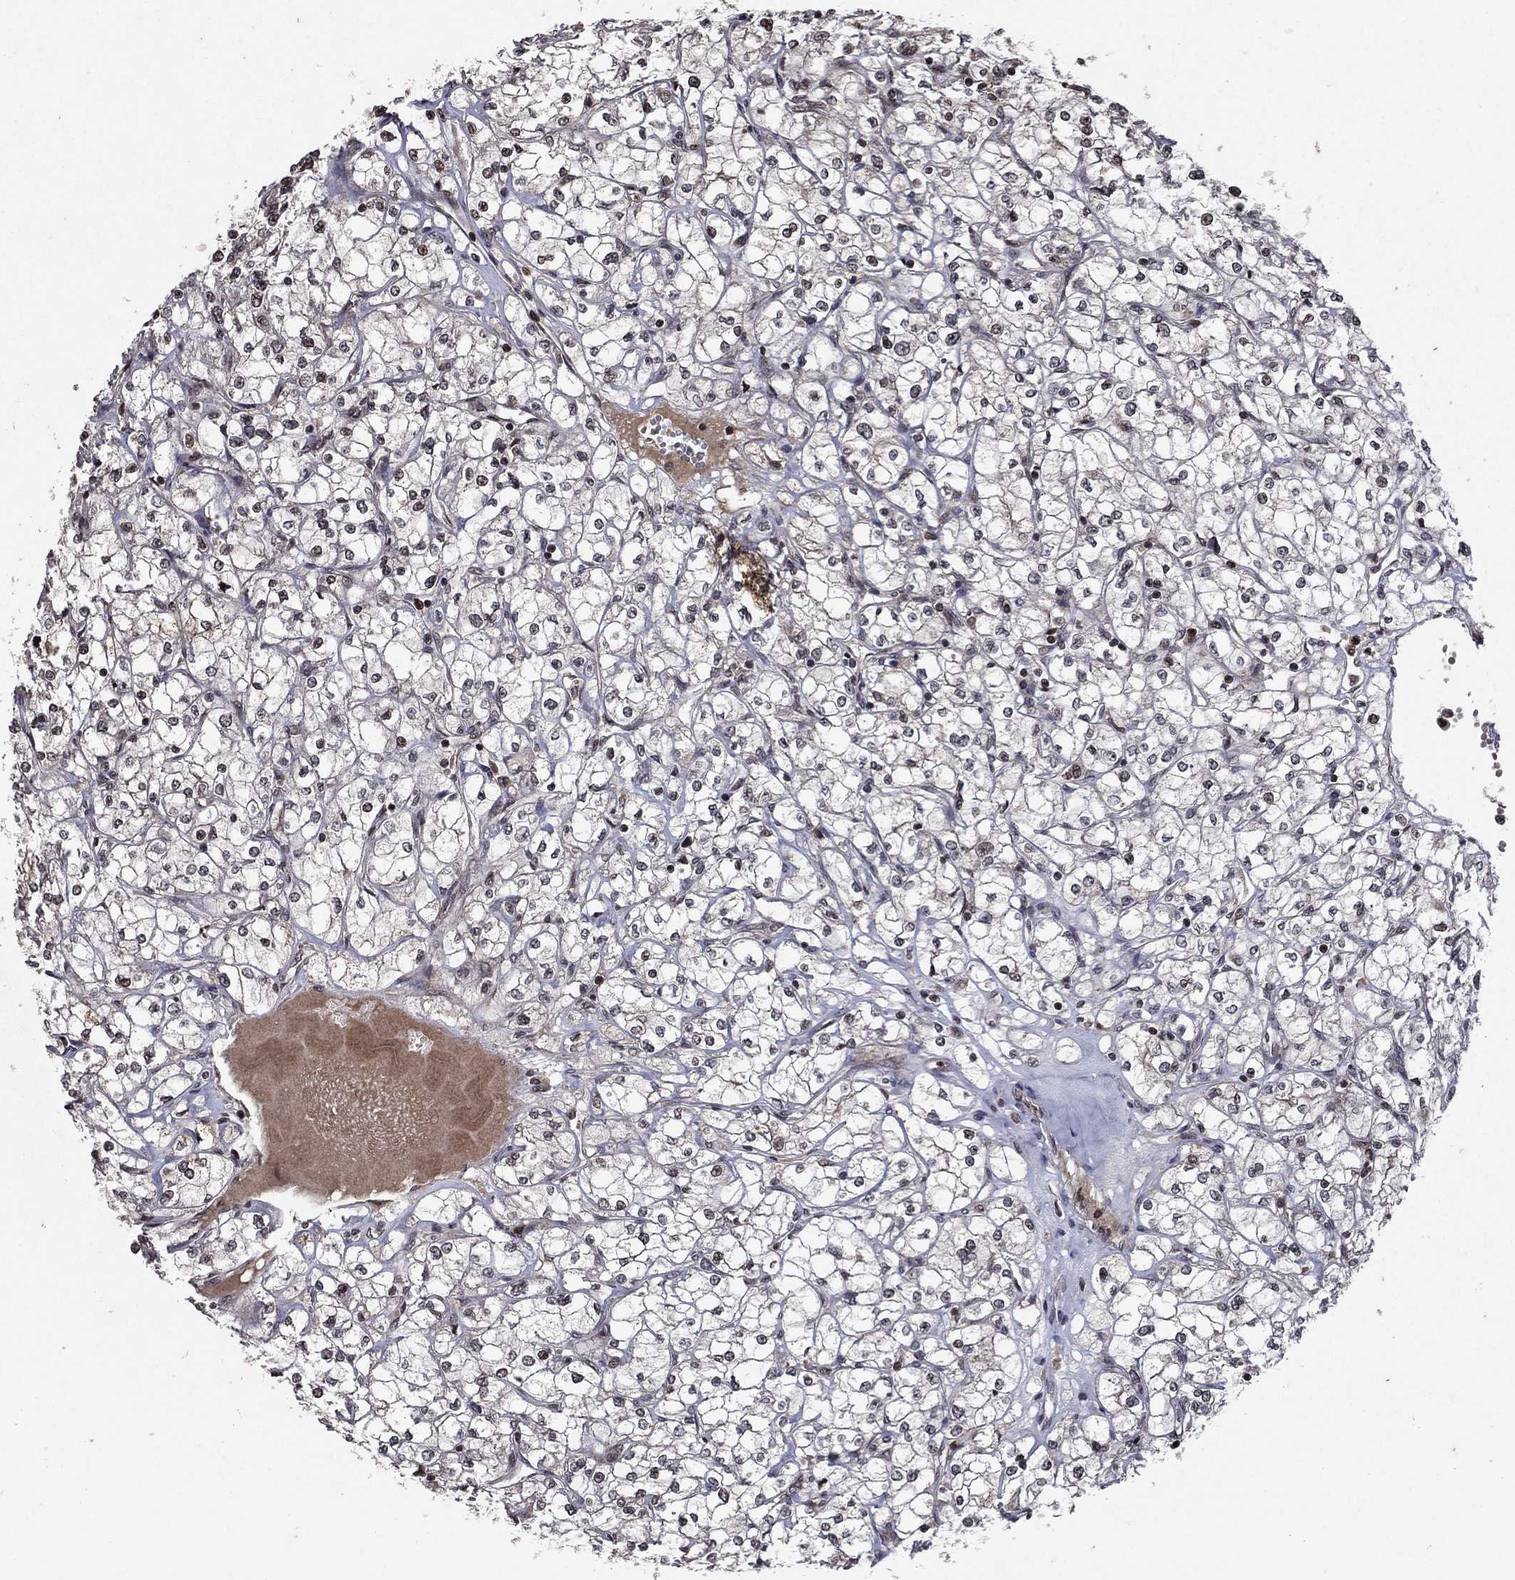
{"staining": {"intensity": "moderate", "quantity": "<25%", "location": "cytoplasmic/membranous,nuclear"}, "tissue": "renal cancer", "cell_type": "Tumor cells", "image_type": "cancer", "snomed": [{"axis": "morphology", "description": "Adenocarcinoma, NOS"}, {"axis": "topography", "description": "Kidney"}], "caption": "Immunohistochemical staining of human adenocarcinoma (renal) shows low levels of moderate cytoplasmic/membranous and nuclear protein staining in approximately <25% of tumor cells.", "gene": "SORBS1", "patient": {"sex": "male", "age": 67}}